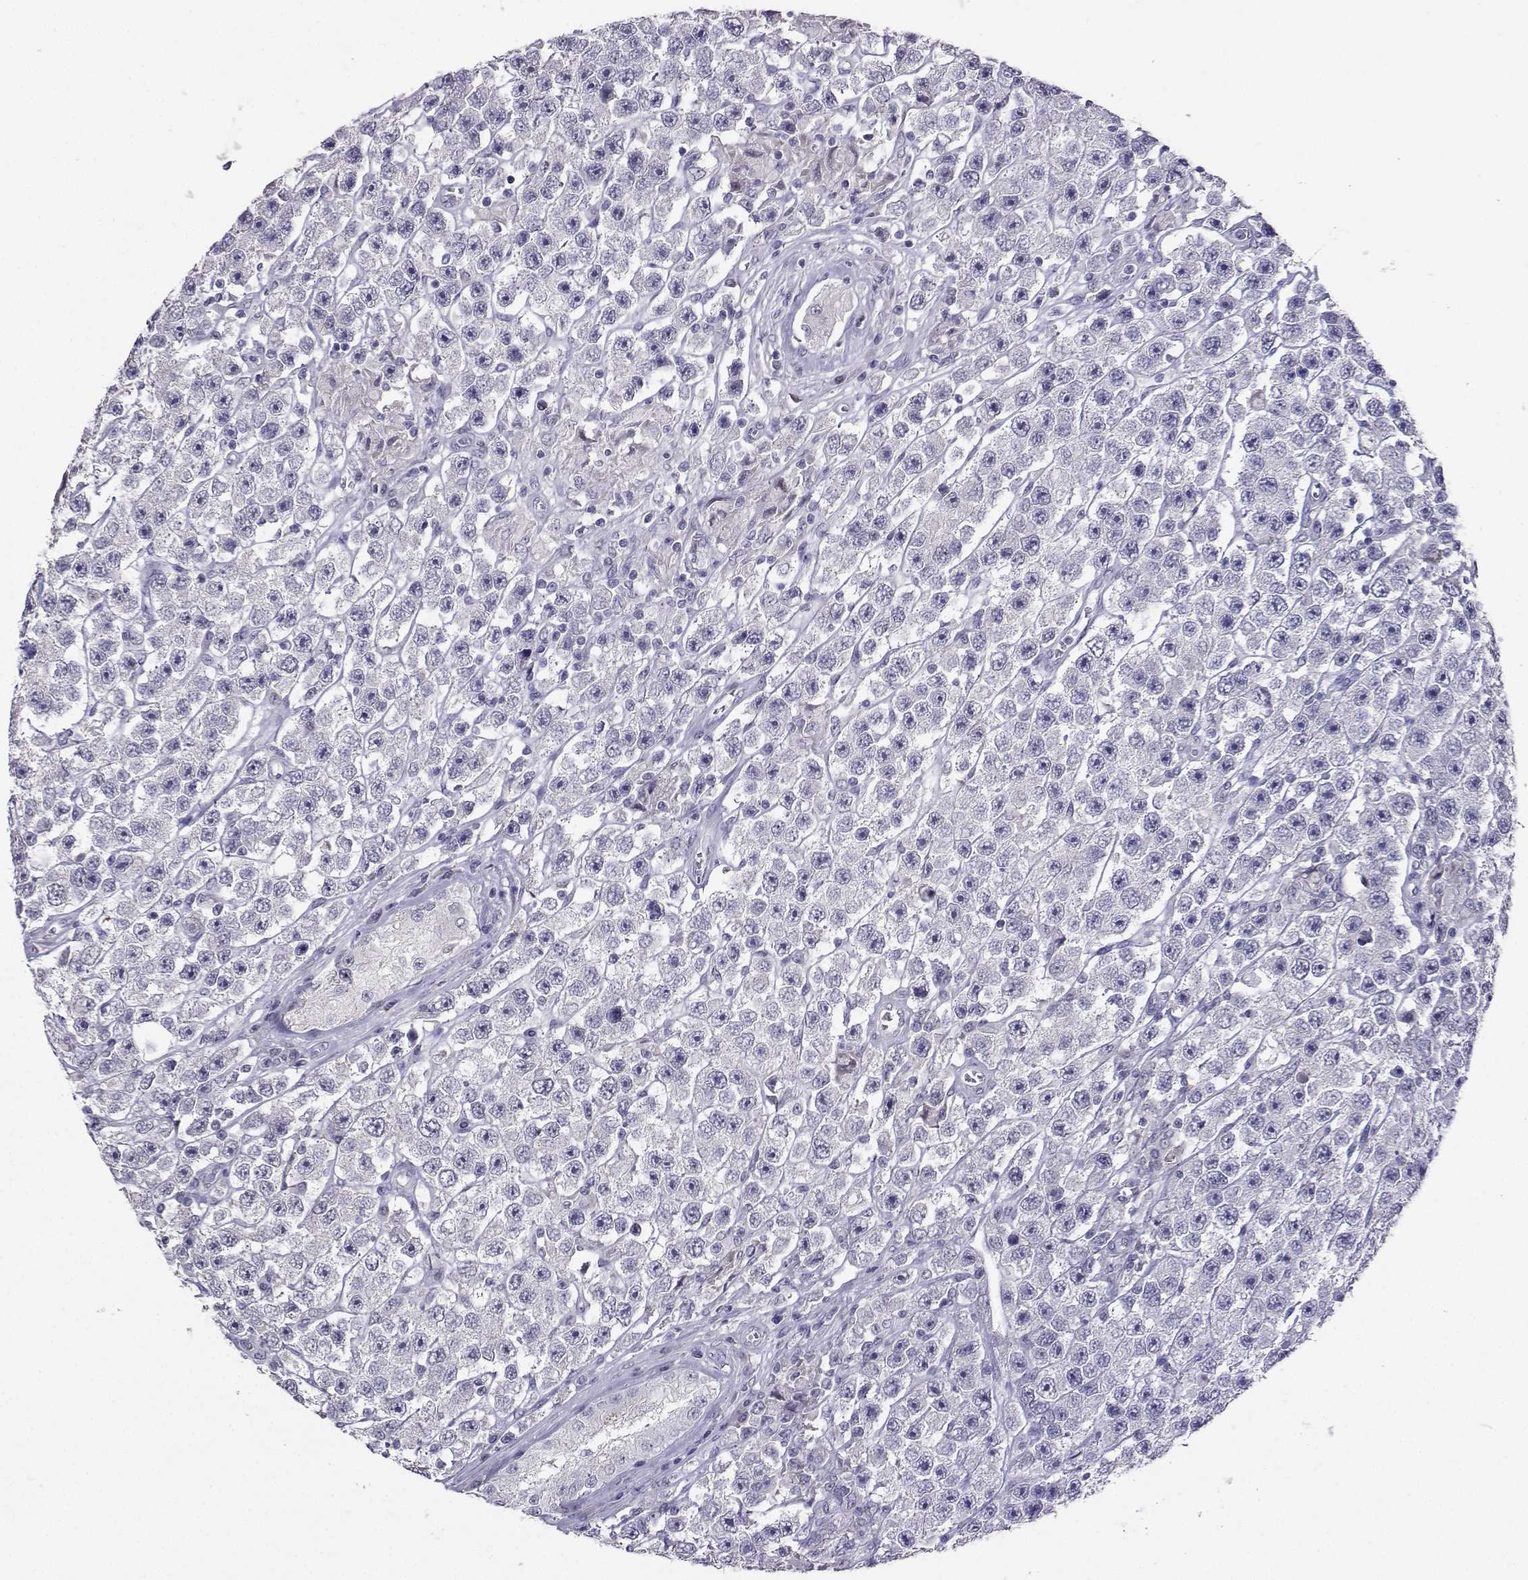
{"staining": {"intensity": "negative", "quantity": "none", "location": "none"}, "tissue": "testis cancer", "cell_type": "Tumor cells", "image_type": "cancer", "snomed": [{"axis": "morphology", "description": "Seminoma, NOS"}, {"axis": "topography", "description": "Testis"}], "caption": "Immunohistochemistry photomicrograph of seminoma (testis) stained for a protein (brown), which shows no staining in tumor cells.", "gene": "CARTPT", "patient": {"sex": "male", "age": 45}}